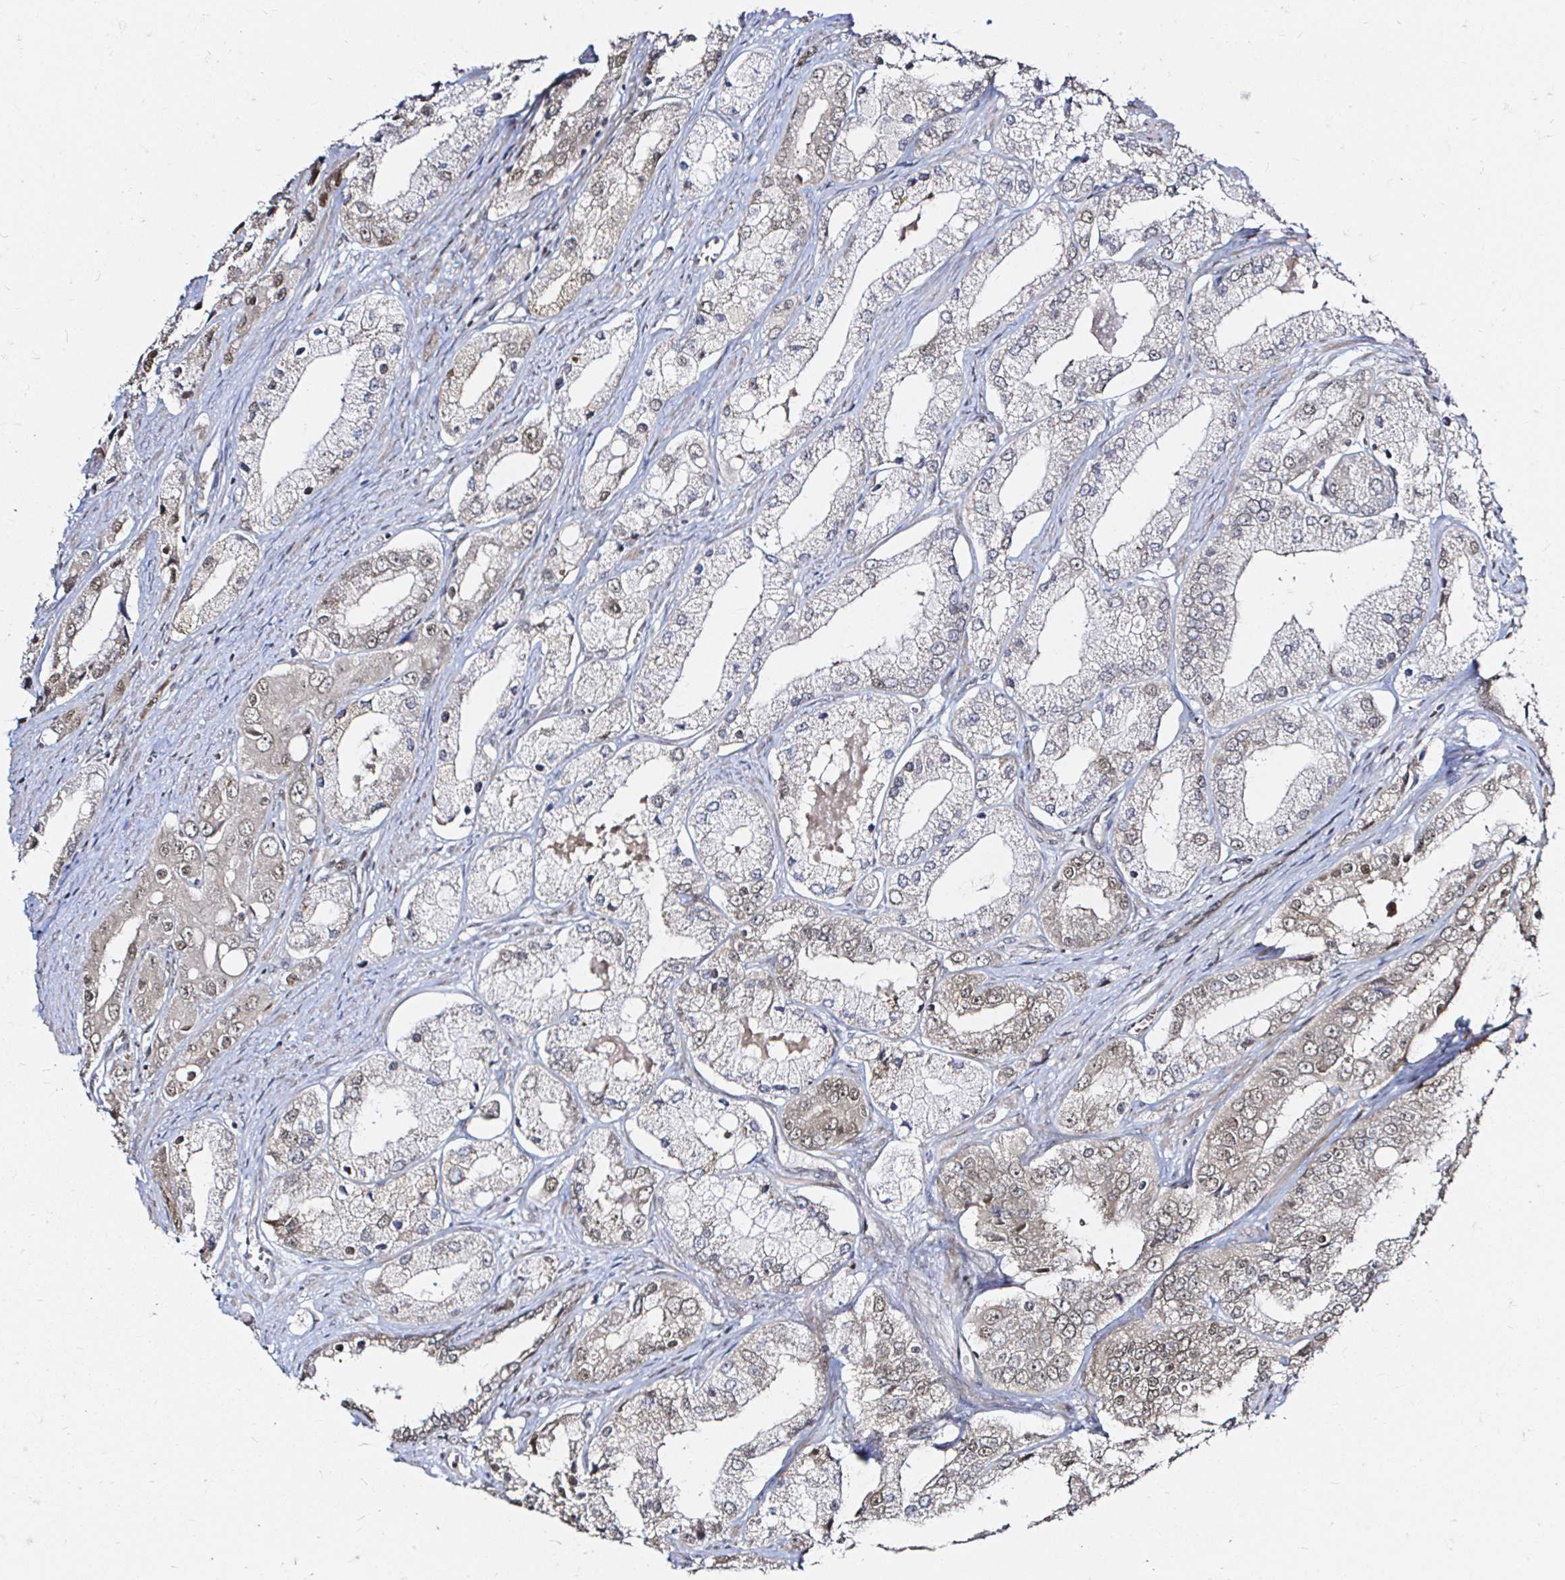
{"staining": {"intensity": "weak", "quantity": "25%-75%", "location": "cytoplasmic/membranous,nuclear"}, "tissue": "prostate cancer", "cell_type": "Tumor cells", "image_type": "cancer", "snomed": [{"axis": "morphology", "description": "Adenocarcinoma, Low grade"}, {"axis": "topography", "description": "Prostate"}], "caption": "Prostate cancer stained with a protein marker shows weak staining in tumor cells.", "gene": "SNRPC", "patient": {"sex": "male", "age": 69}}